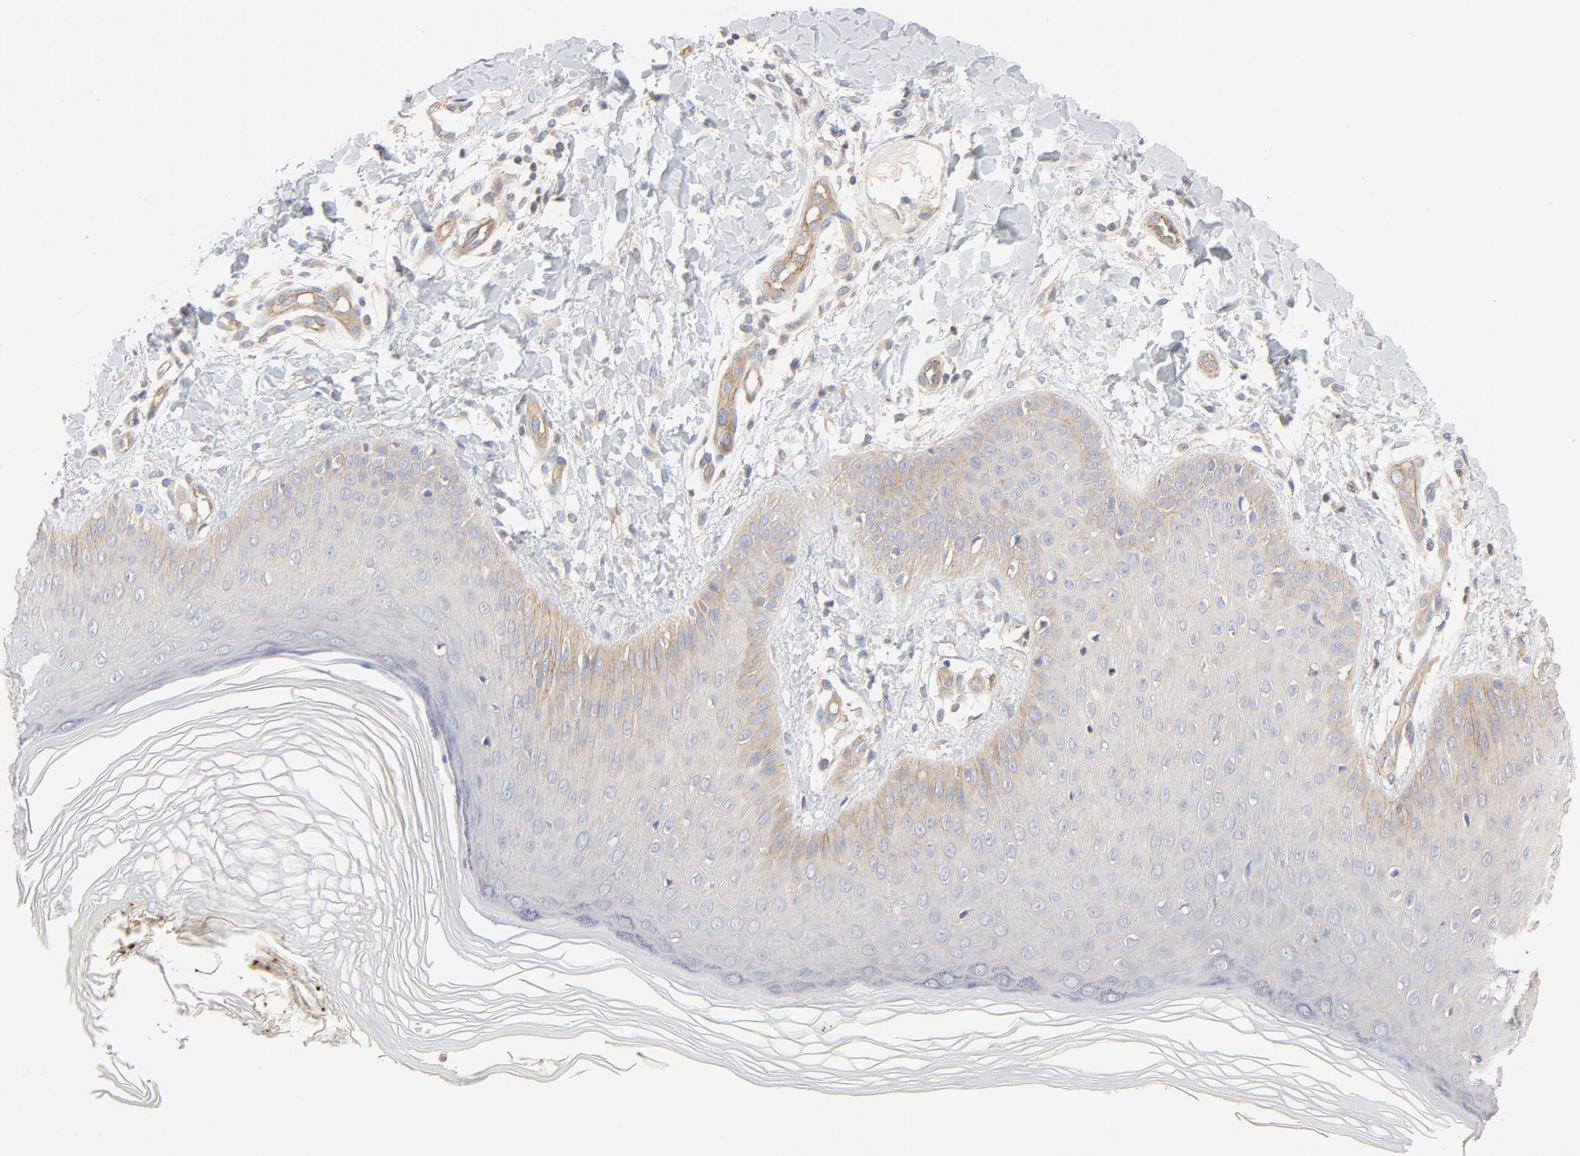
{"staining": {"intensity": "moderate", "quantity": "25%-75%", "location": "cytoplasmic/membranous"}, "tissue": "skin", "cell_type": "Epidermal cells", "image_type": "normal", "snomed": [{"axis": "morphology", "description": "Normal tissue, NOS"}, {"axis": "morphology", "description": "Inflammation, NOS"}, {"axis": "topography", "description": "Soft tissue"}, {"axis": "topography", "description": "Anal"}], "caption": "An IHC histopathology image of benign tissue is shown. Protein staining in brown labels moderate cytoplasmic/membranous positivity in skin within epidermal cells. The staining was performed using DAB to visualize the protein expression in brown, while the nuclei were stained in blue with hematoxylin (Magnification: 20x).", "gene": "STRN3", "patient": {"sex": "female", "age": 15}}